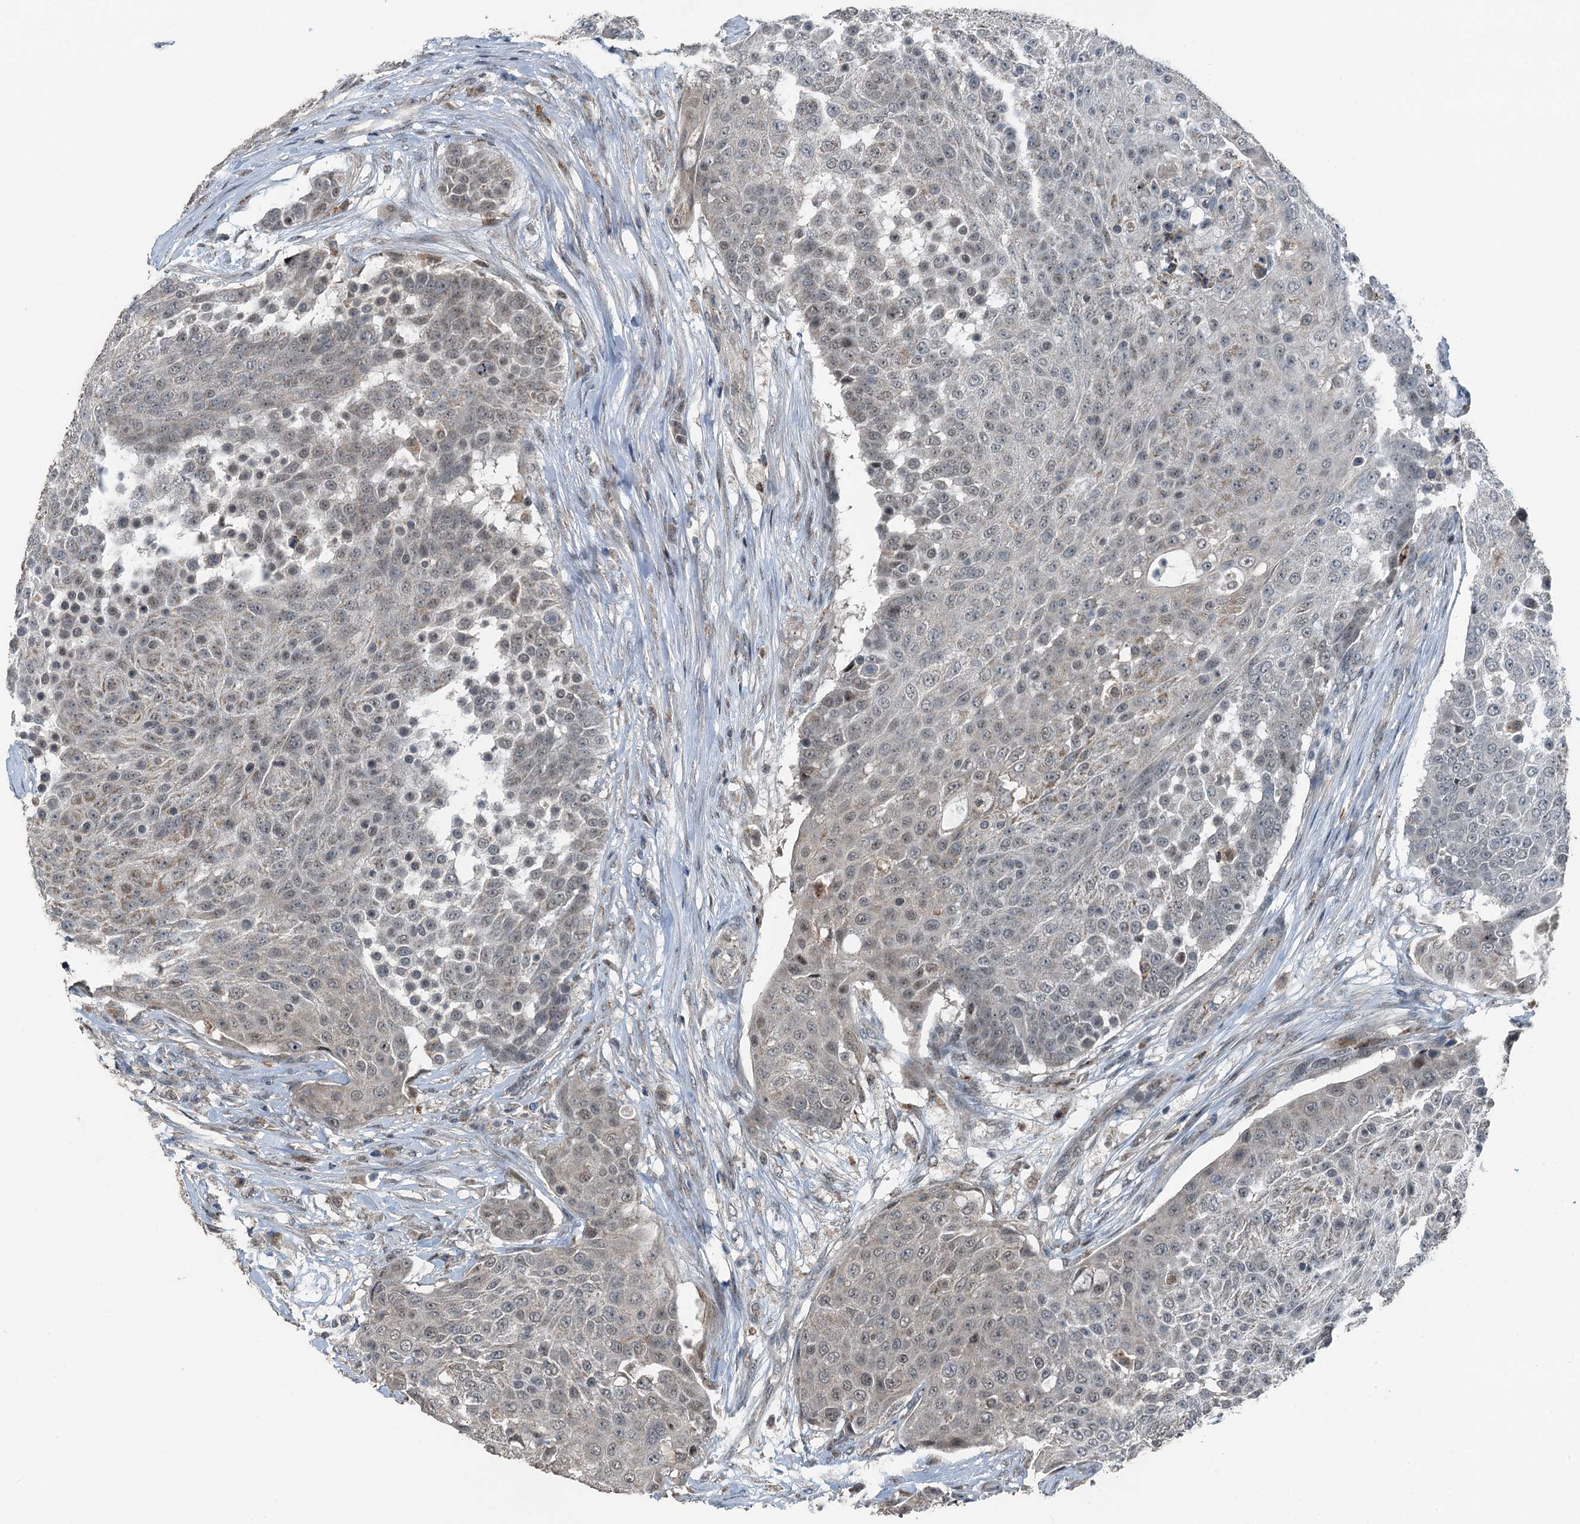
{"staining": {"intensity": "negative", "quantity": "none", "location": "none"}, "tissue": "urothelial cancer", "cell_type": "Tumor cells", "image_type": "cancer", "snomed": [{"axis": "morphology", "description": "Urothelial carcinoma, High grade"}, {"axis": "topography", "description": "Urinary bladder"}], "caption": "This is an immunohistochemistry histopathology image of human urothelial carcinoma (high-grade). There is no staining in tumor cells.", "gene": "BMERB1", "patient": {"sex": "female", "age": 63}}